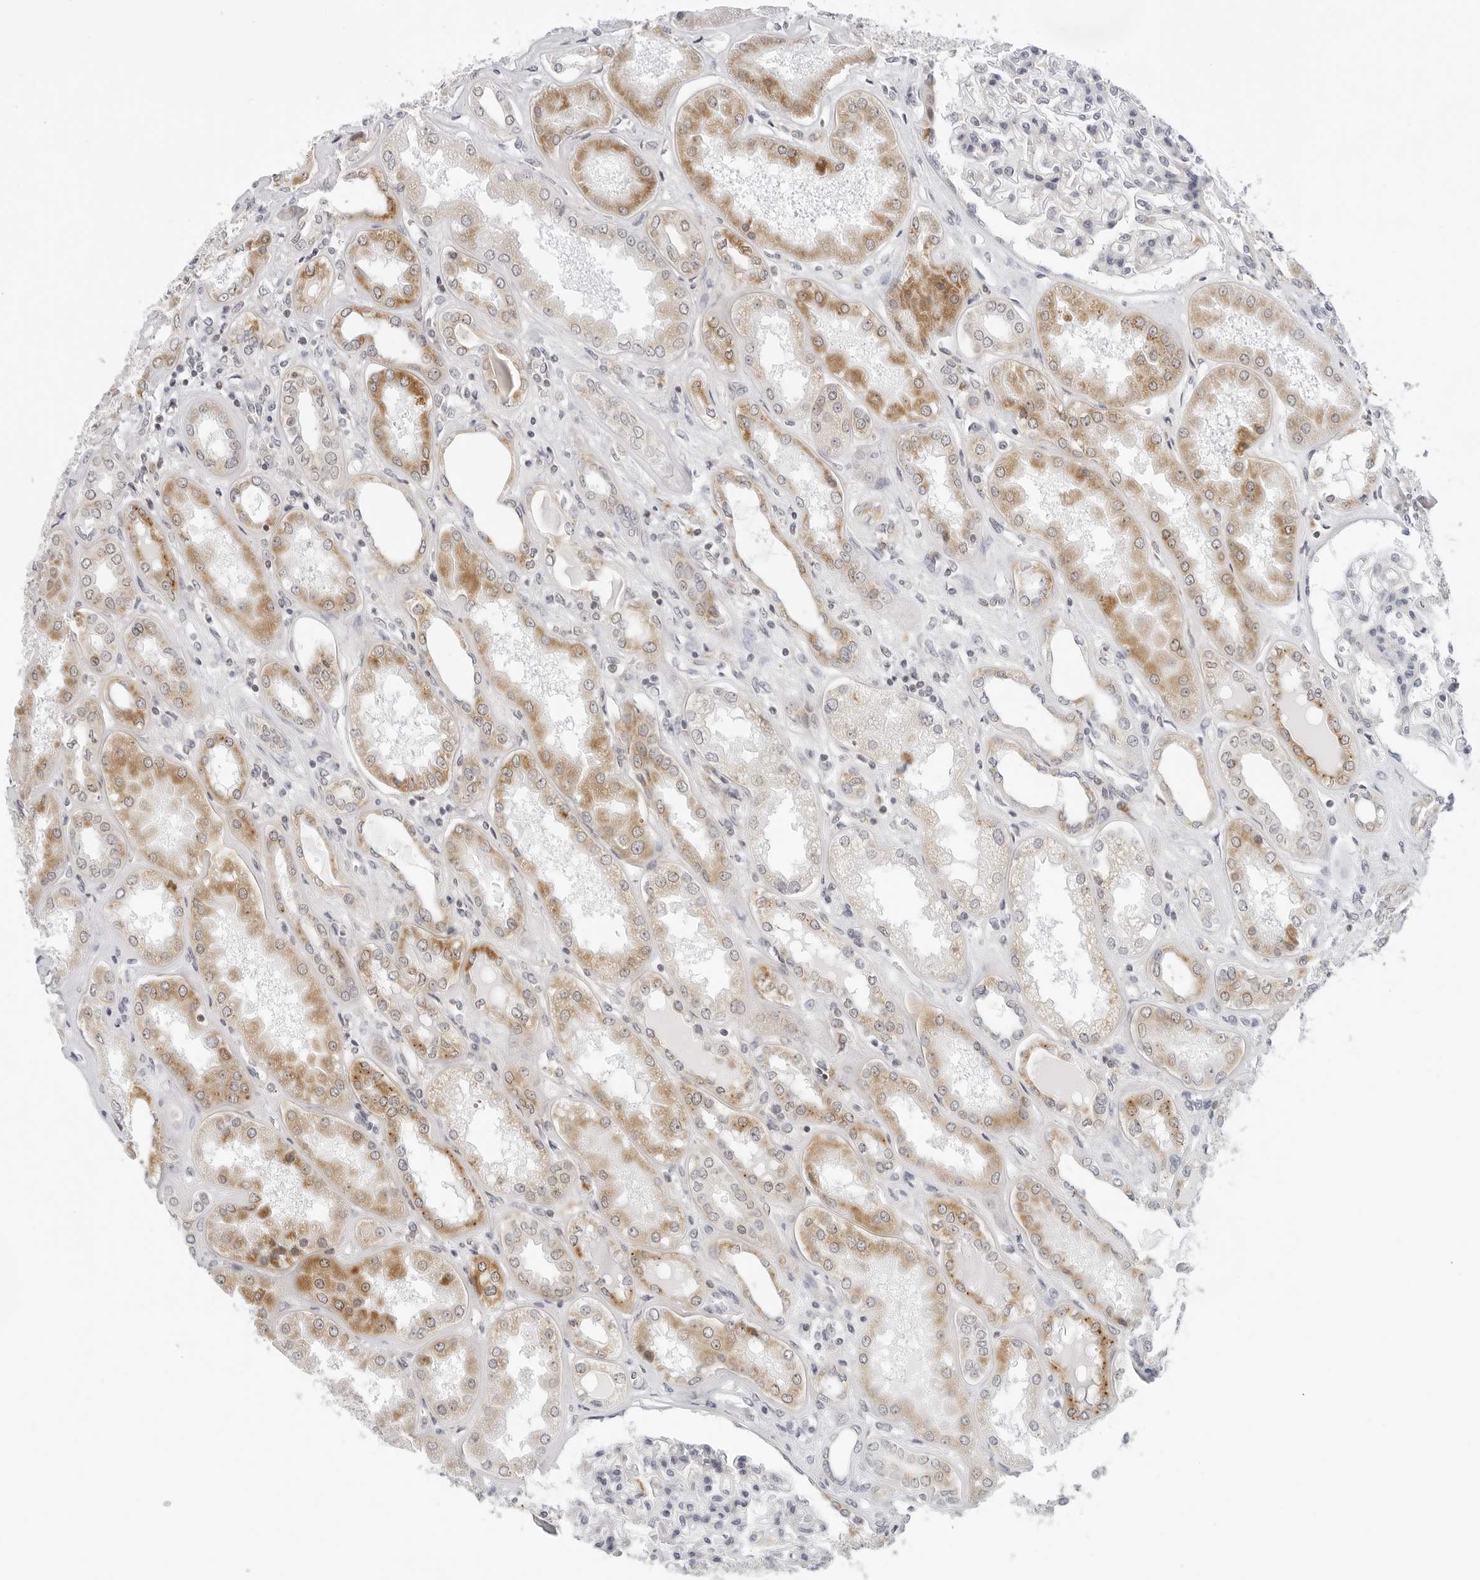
{"staining": {"intensity": "negative", "quantity": "none", "location": "none"}, "tissue": "kidney", "cell_type": "Cells in glomeruli", "image_type": "normal", "snomed": [{"axis": "morphology", "description": "Normal tissue, NOS"}, {"axis": "topography", "description": "Kidney"}], "caption": "Cells in glomeruli are negative for protein expression in normal human kidney. The staining was performed using DAB to visualize the protein expression in brown, while the nuclei were stained in blue with hematoxylin (Magnification: 20x).", "gene": "CIART", "patient": {"sex": "female", "age": 56}}